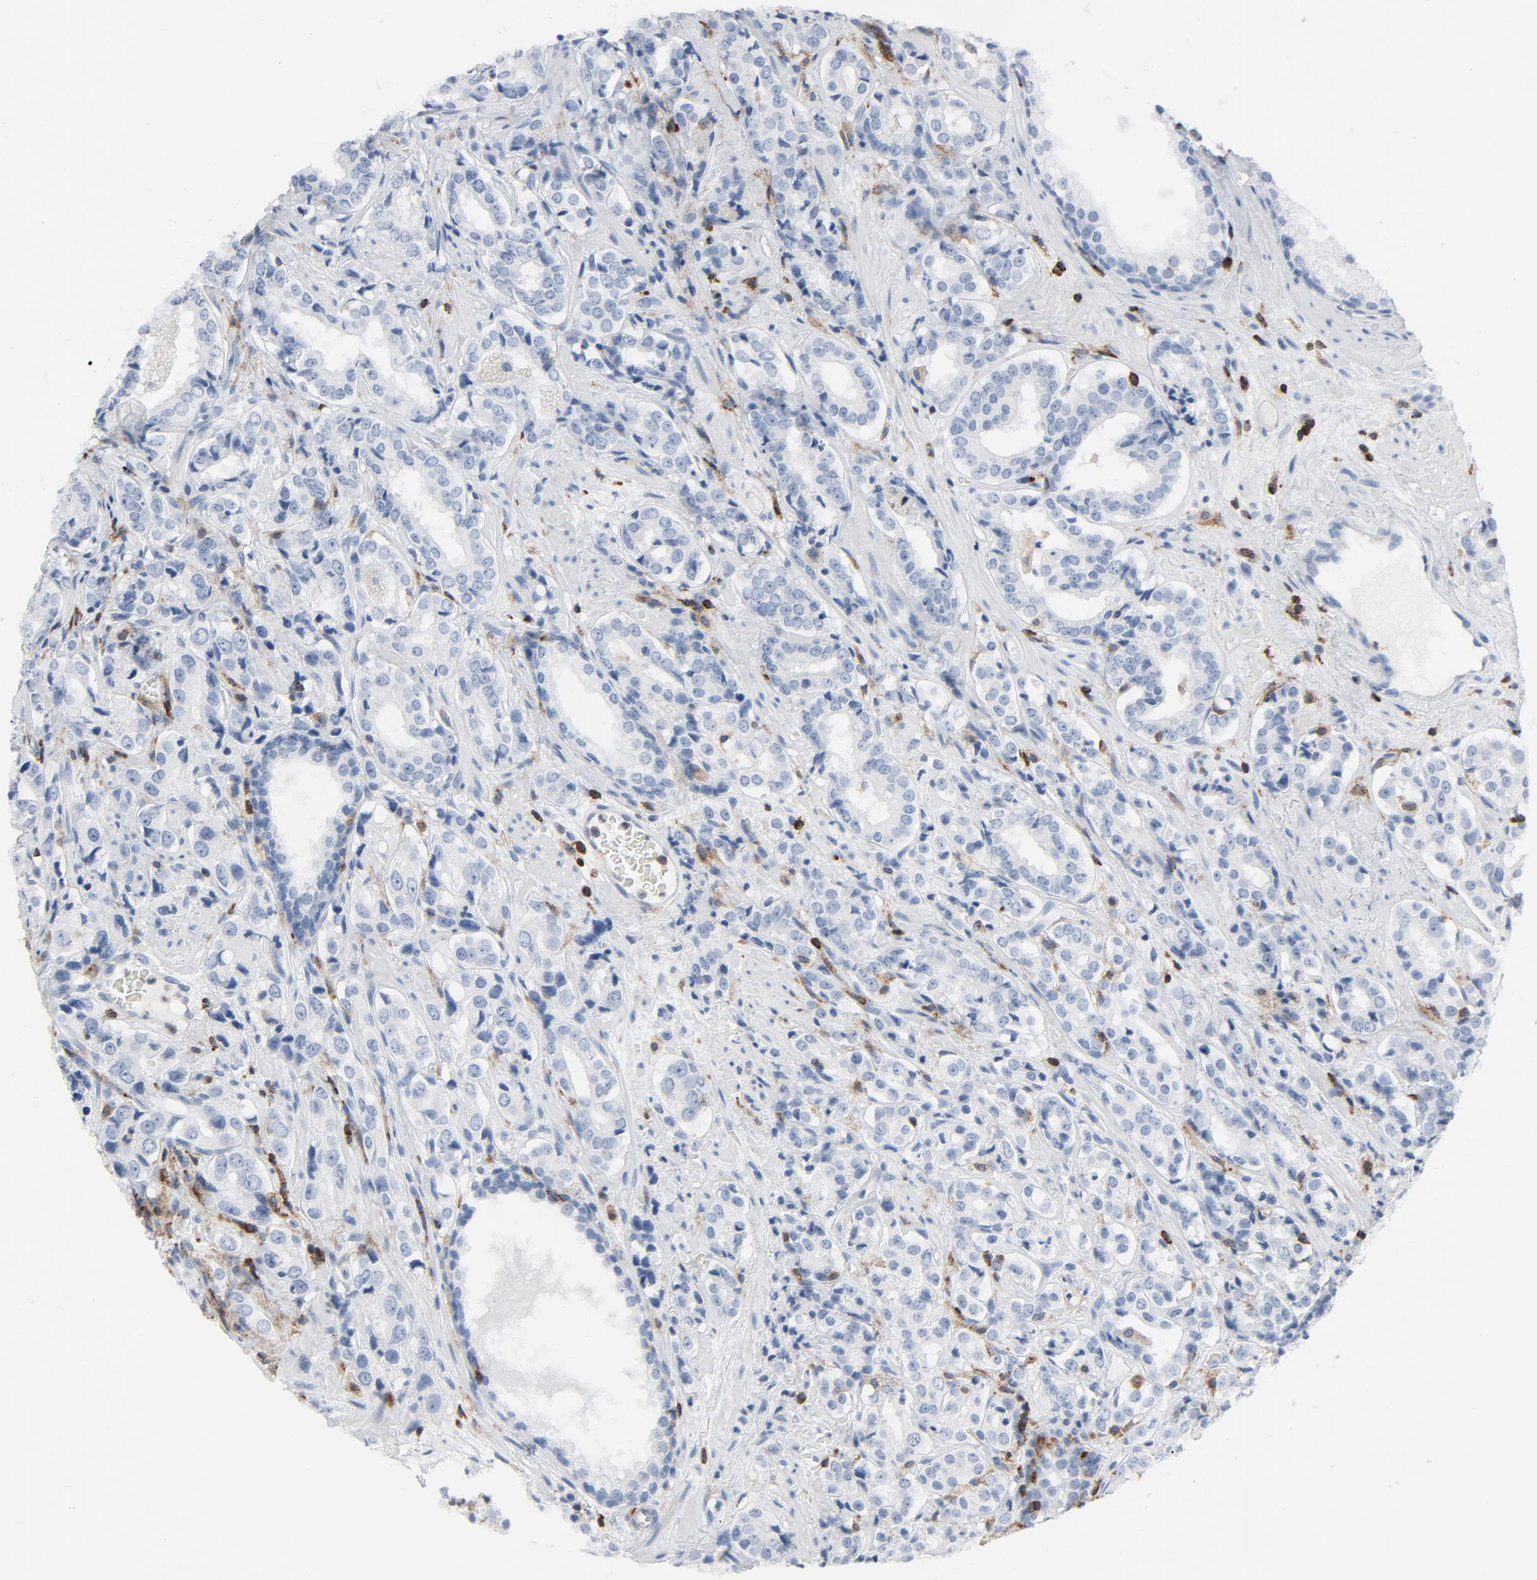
{"staining": {"intensity": "negative", "quantity": "none", "location": "none"}, "tissue": "prostate cancer", "cell_type": "Tumor cells", "image_type": "cancer", "snomed": [{"axis": "morphology", "description": "Adenocarcinoma, Medium grade"}, {"axis": "topography", "description": "Prostate"}], "caption": "Human prostate adenocarcinoma (medium-grade) stained for a protein using immunohistochemistry (IHC) shows no staining in tumor cells.", "gene": "LCP2", "patient": {"sex": "male", "age": 60}}